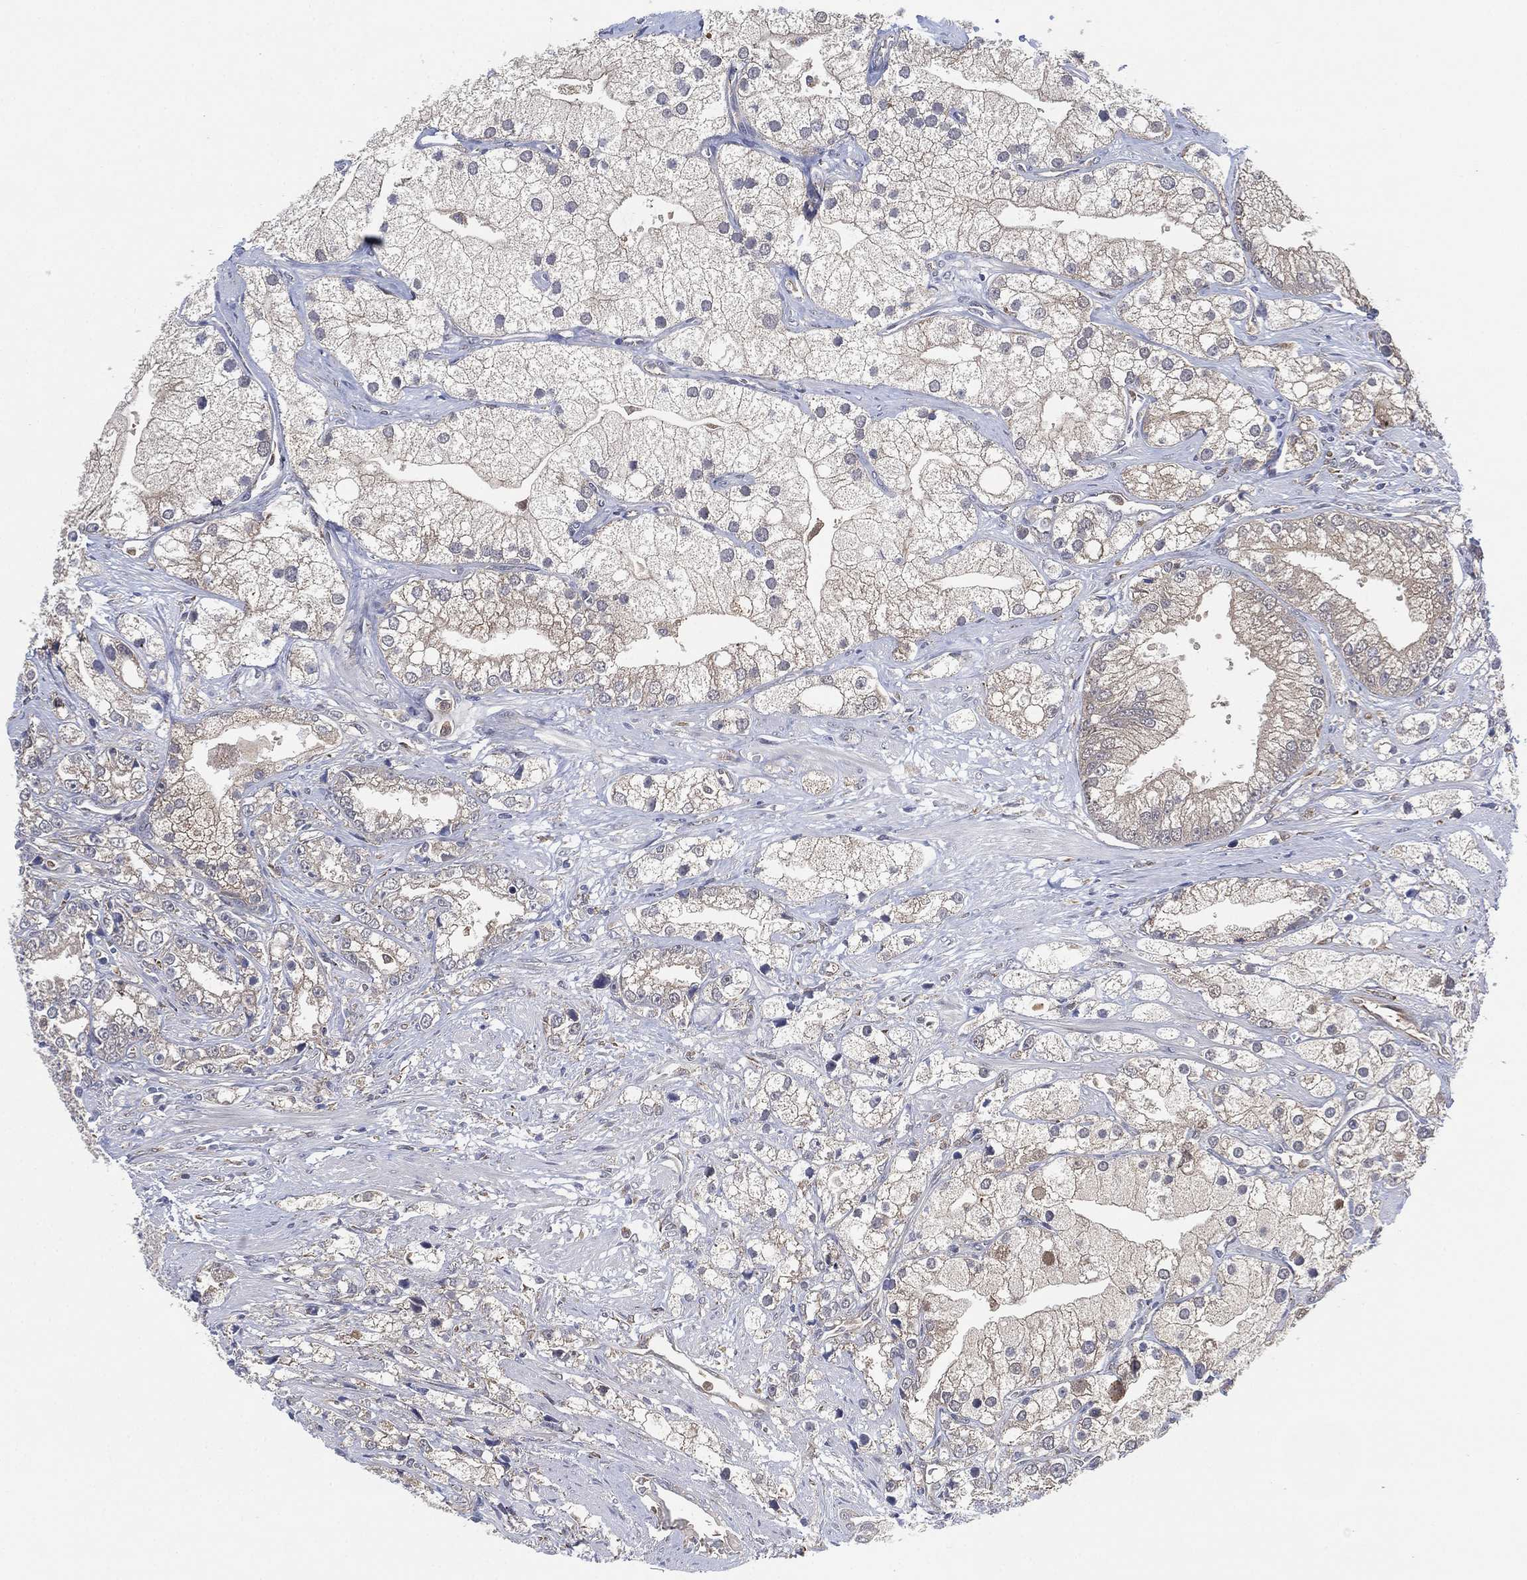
{"staining": {"intensity": "negative", "quantity": "none", "location": "none"}, "tissue": "prostate cancer", "cell_type": "Tumor cells", "image_type": "cancer", "snomed": [{"axis": "morphology", "description": "Adenocarcinoma, NOS"}, {"axis": "topography", "description": "Prostate and seminal vesicle, NOS"}, {"axis": "topography", "description": "Prostate"}], "caption": "Micrograph shows no protein expression in tumor cells of adenocarcinoma (prostate) tissue.", "gene": "FES", "patient": {"sex": "male", "age": 79}}